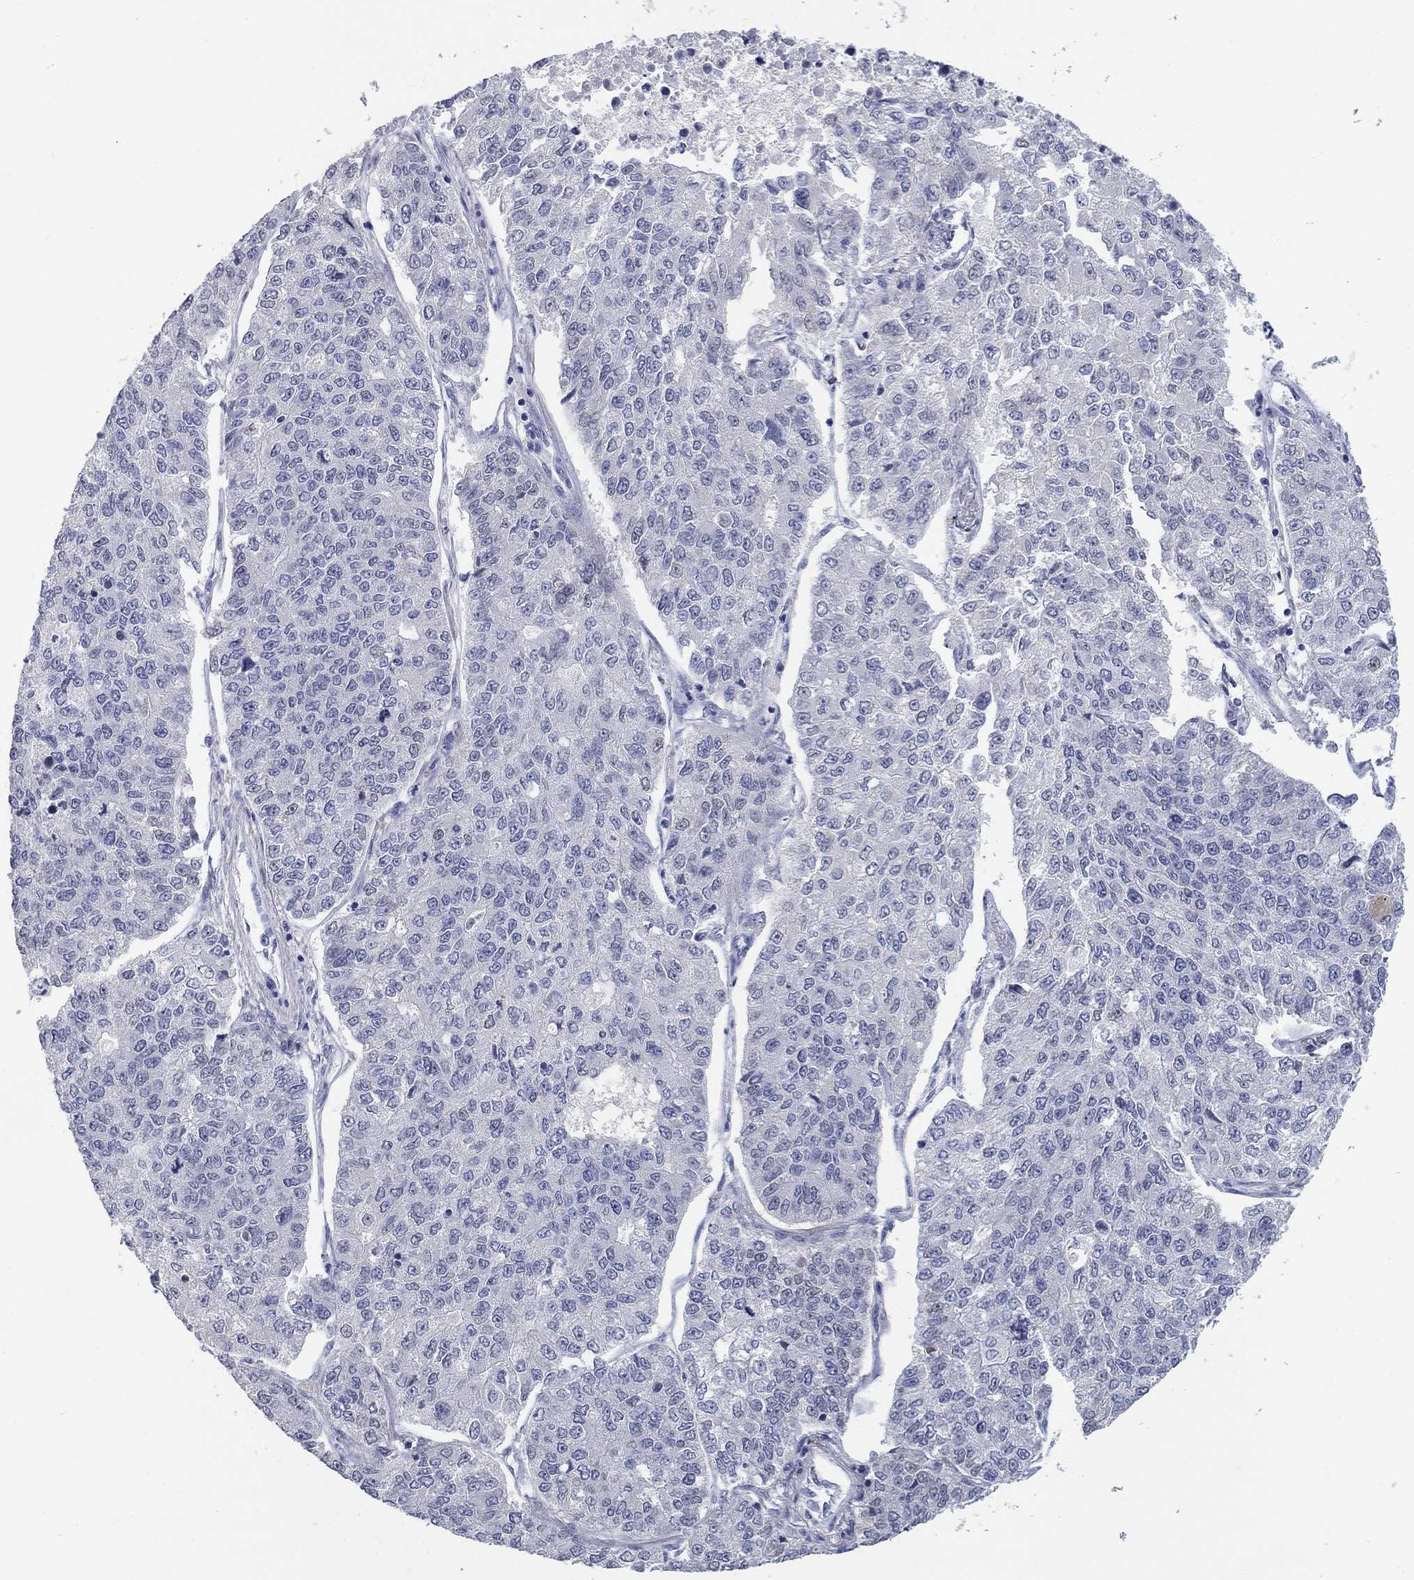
{"staining": {"intensity": "negative", "quantity": "none", "location": "none"}, "tissue": "lung cancer", "cell_type": "Tumor cells", "image_type": "cancer", "snomed": [{"axis": "morphology", "description": "Adenocarcinoma, NOS"}, {"axis": "topography", "description": "Lung"}], "caption": "Tumor cells are negative for protein expression in human lung cancer (adenocarcinoma).", "gene": "ELAVL4", "patient": {"sex": "male", "age": 49}}